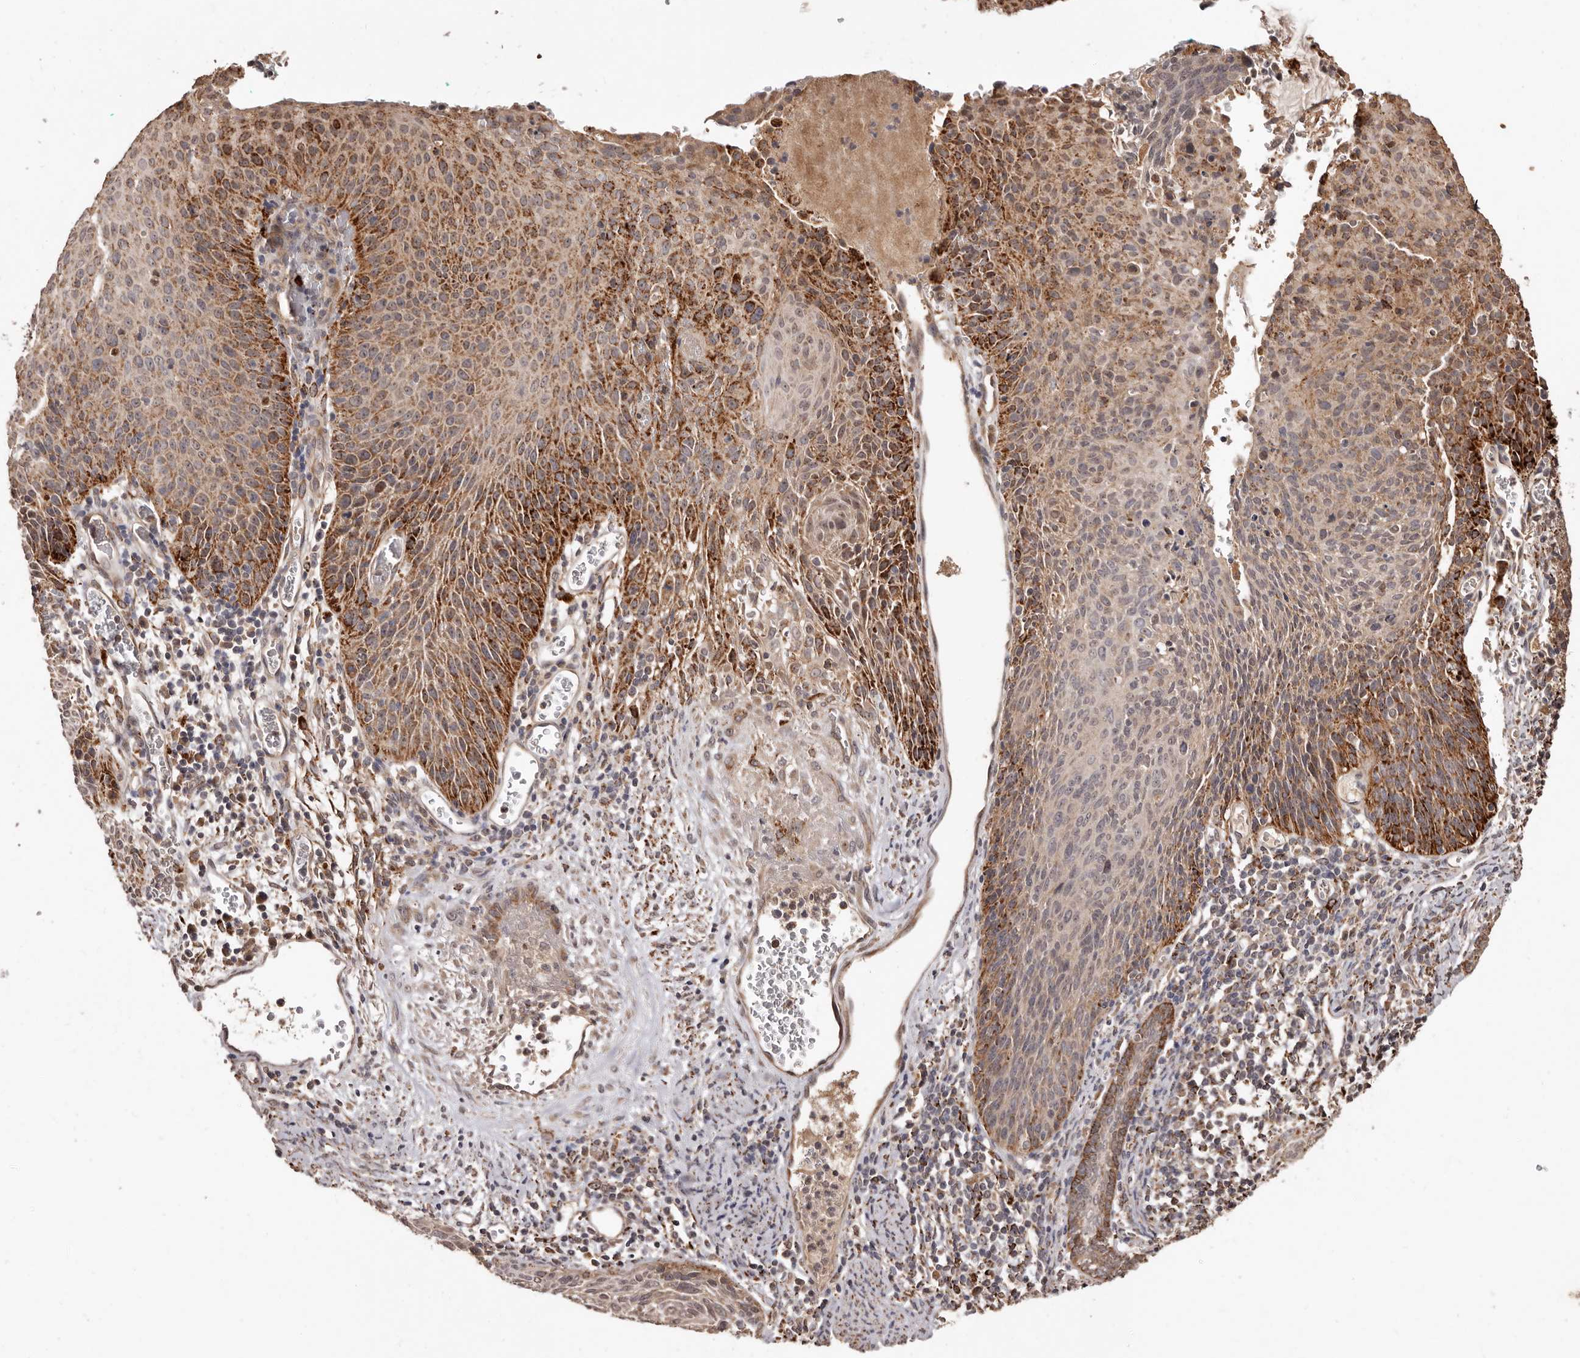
{"staining": {"intensity": "moderate", "quantity": ">75%", "location": "cytoplasmic/membranous"}, "tissue": "cervical cancer", "cell_type": "Tumor cells", "image_type": "cancer", "snomed": [{"axis": "morphology", "description": "Squamous cell carcinoma, NOS"}, {"axis": "topography", "description": "Cervix"}], "caption": "Immunohistochemistry (IHC) photomicrograph of cervical cancer stained for a protein (brown), which reveals medium levels of moderate cytoplasmic/membranous positivity in about >75% of tumor cells.", "gene": "AKAP7", "patient": {"sex": "female", "age": 55}}